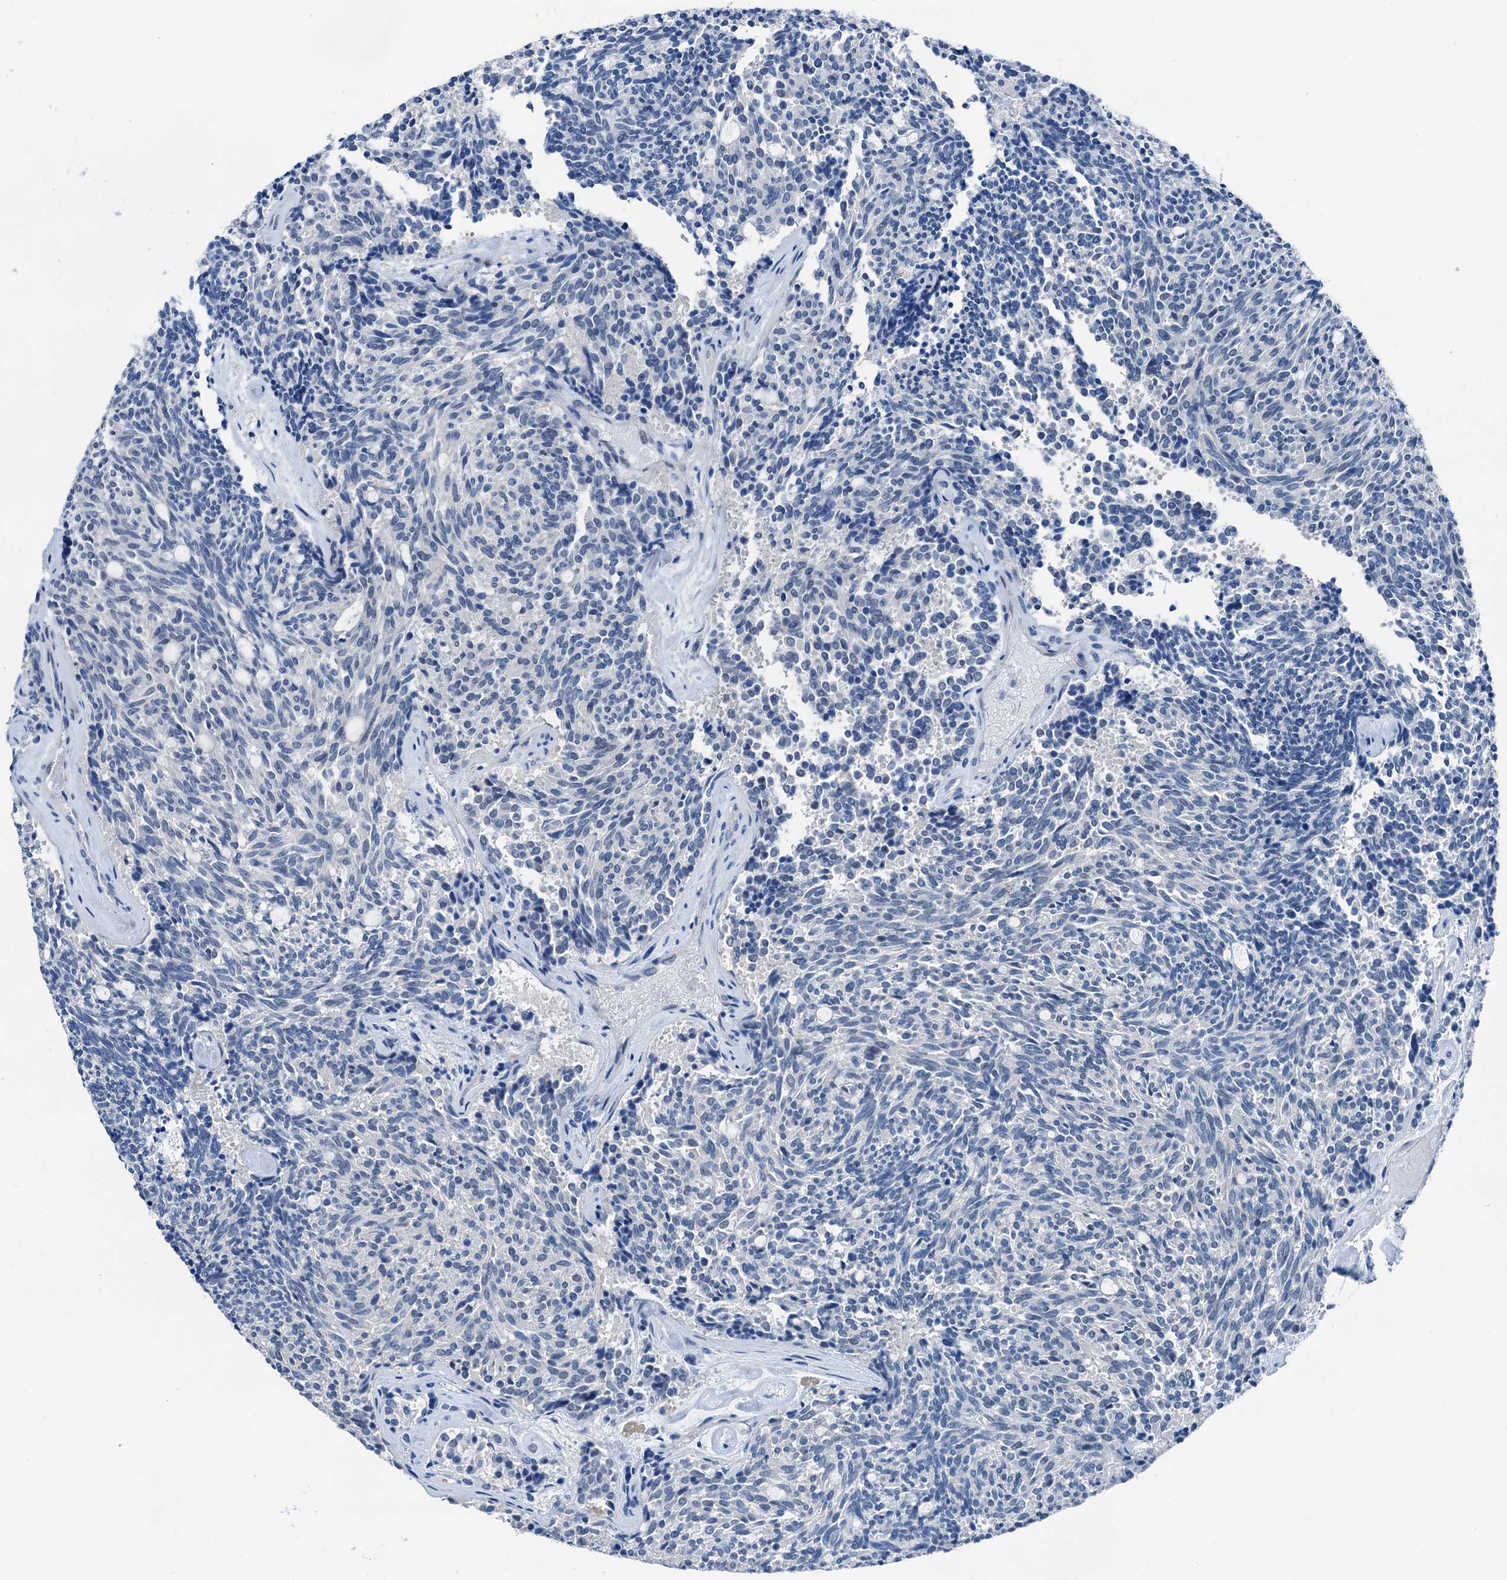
{"staining": {"intensity": "negative", "quantity": "none", "location": "none"}, "tissue": "carcinoid", "cell_type": "Tumor cells", "image_type": "cancer", "snomed": [{"axis": "morphology", "description": "Carcinoid, malignant, NOS"}, {"axis": "topography", "description": "Pancreas"}], "caption": "Immunohistochemistry micrograph of human carcinoid (malignant) stained for a protein (brown), which shows no positivity in tumor cells. (DAB (3,3'-diaminobenzidine) immunohistochemistry (IHC) with hematoxylin counter stain).", "gene": "CBLN3", "patient": {"sex": "female", "age": 54}}